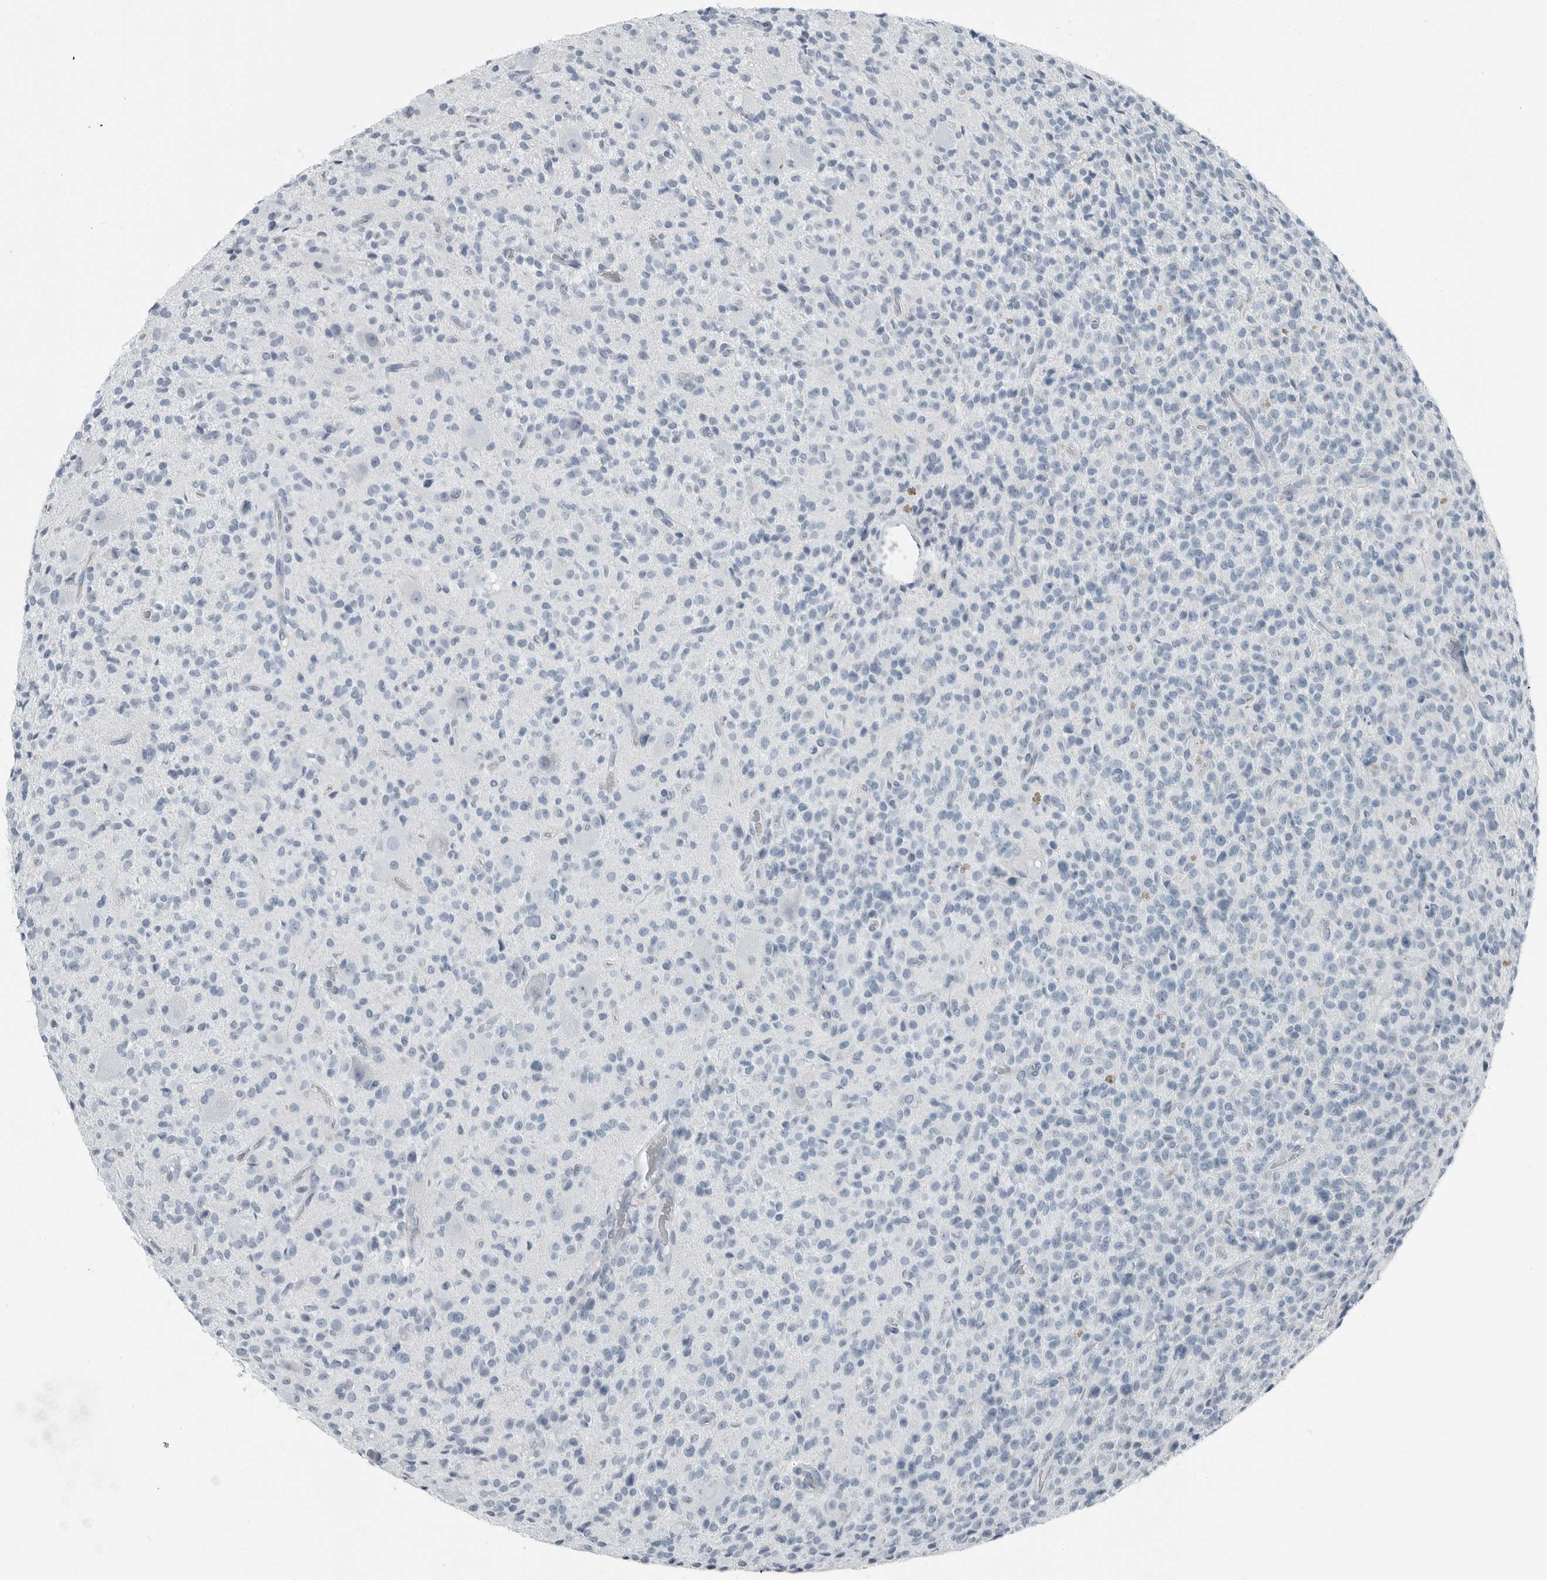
{"staining": {"intensity": "negative", "quantity": "none", "location": "none"}, "tissue": "glioma", "cell_type": "Tumor cells", "image_type": "cancer", "snomed": [{"axis": "morphology", "description": "Glioma, malignant, High grade"}, {"axis": "topography", "description": "Brain"}], "caption": "This is an immunohistochemistry image of human malignant high-grade glioma. There is no positivity in tumor cells.", "gene": "ZPBP2", "patient": {"sex": "male", "age": 34}}